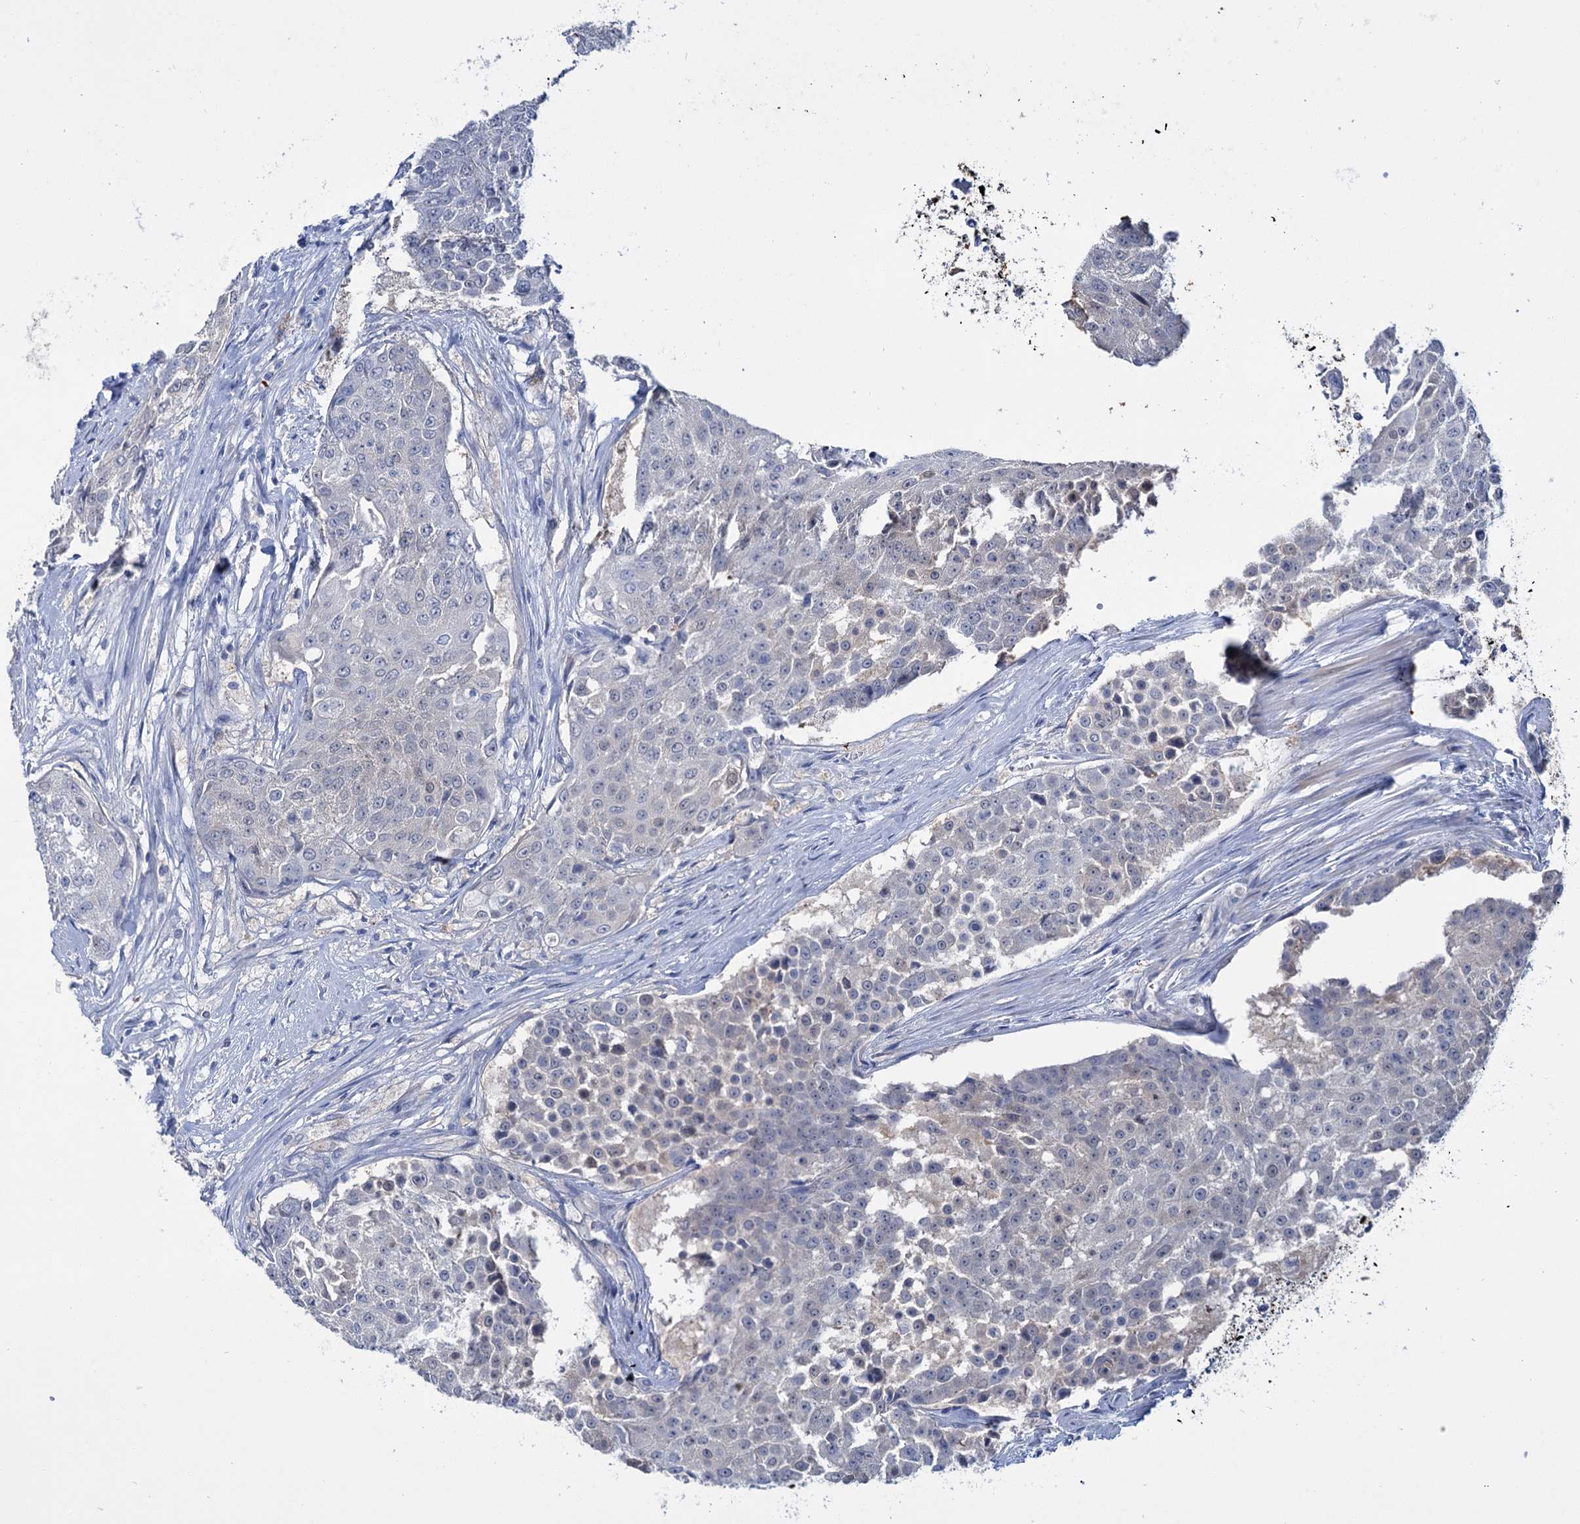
{"staining": {"intensity": "negative", "quantity": "none", "location": "none"}, "tissue": "urothelial cancer", "cell_type": "Tumor cells", "image_type": "cancer", "snomed": [{"axis": "morphology", "description": "Urothelial carcinoma, High grade"}, {"axis": "topography", "description": "Urinary bladder"}], "caption": "There is no significant staining in tumor cells of urothelial carcinoma (high-grade).", "gene": "LYZL4", "patient": {"sex": "female", "age": 63}}